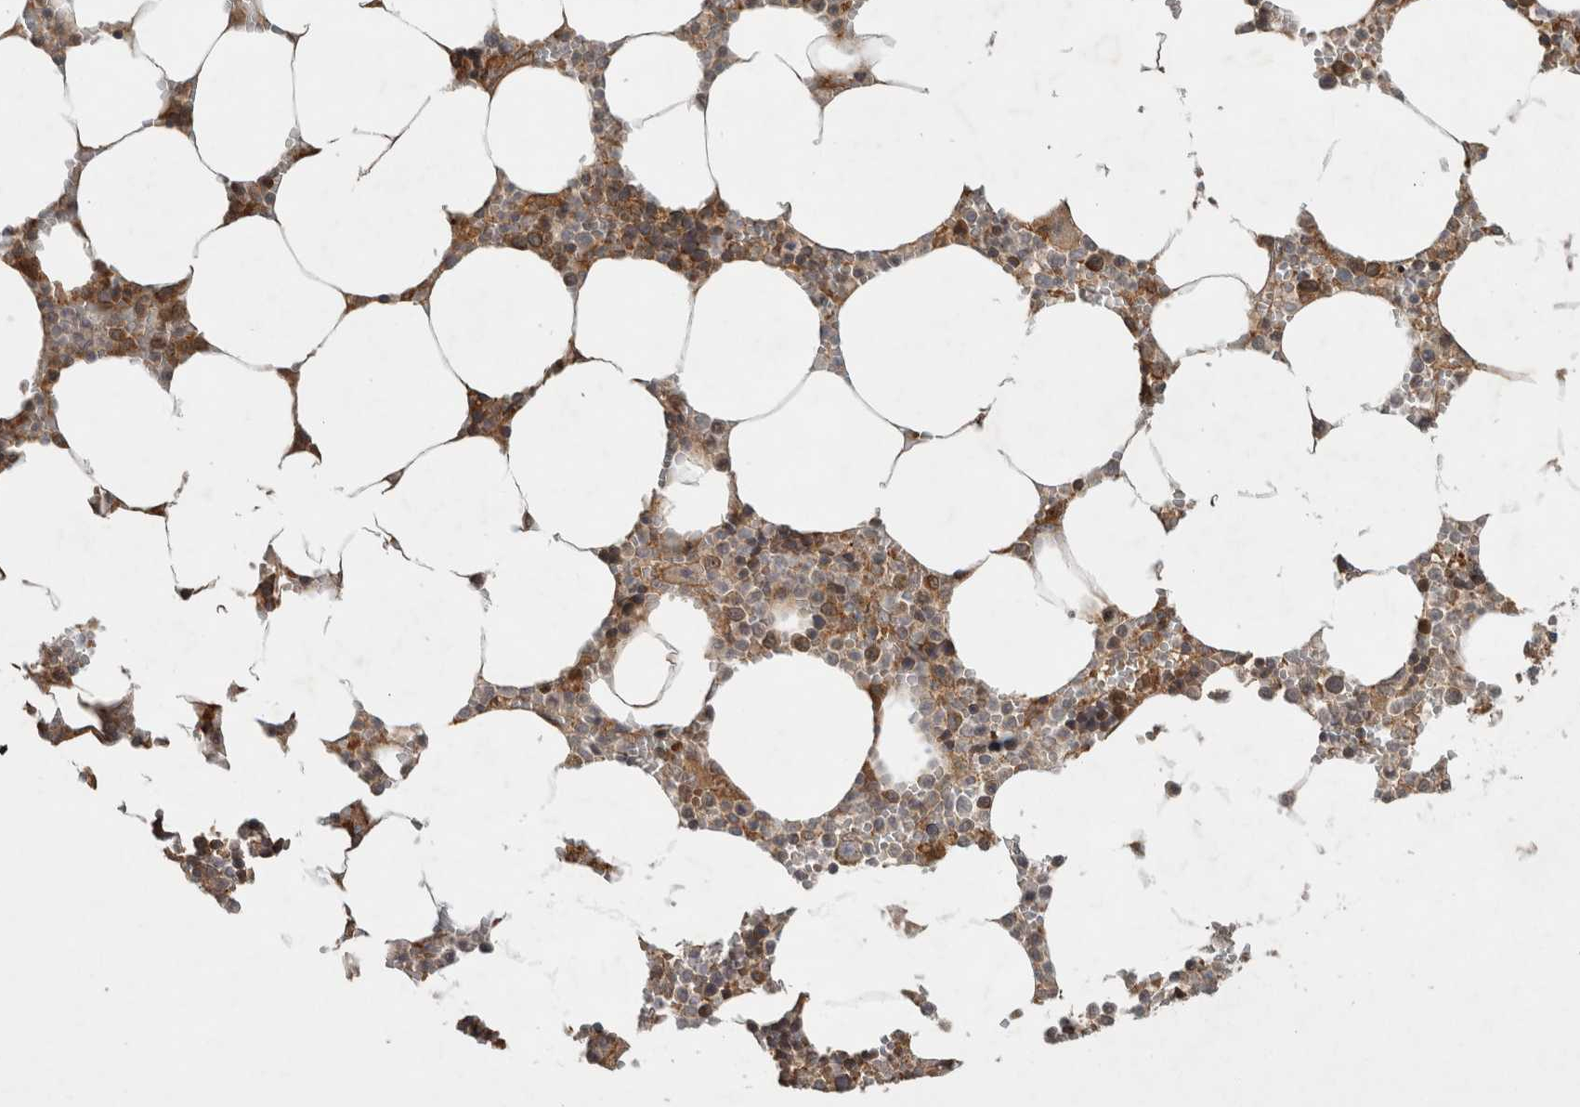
{"staining": {"intensity": "moderate", "quantity": ">75%", "location": "cytoplasmic/membranous"}, "tissue": "bone marrow", "cell_type": "Hematopoietic cells", "image_type": "normal", "snomed": [{"axis": "morphology", "description": "Normal tissue, NOS"}, {"axis": "topography", "description": "Bone marrow"}], "caption": "Benign bone marrow demonstrates moderate cytoplasmic/membranous positivity in about >75% of hematopoietic cells, visualized by immunohistochemistry.", "gene": "TUBD1", "patient": {"sex": "male", "age": 70}}